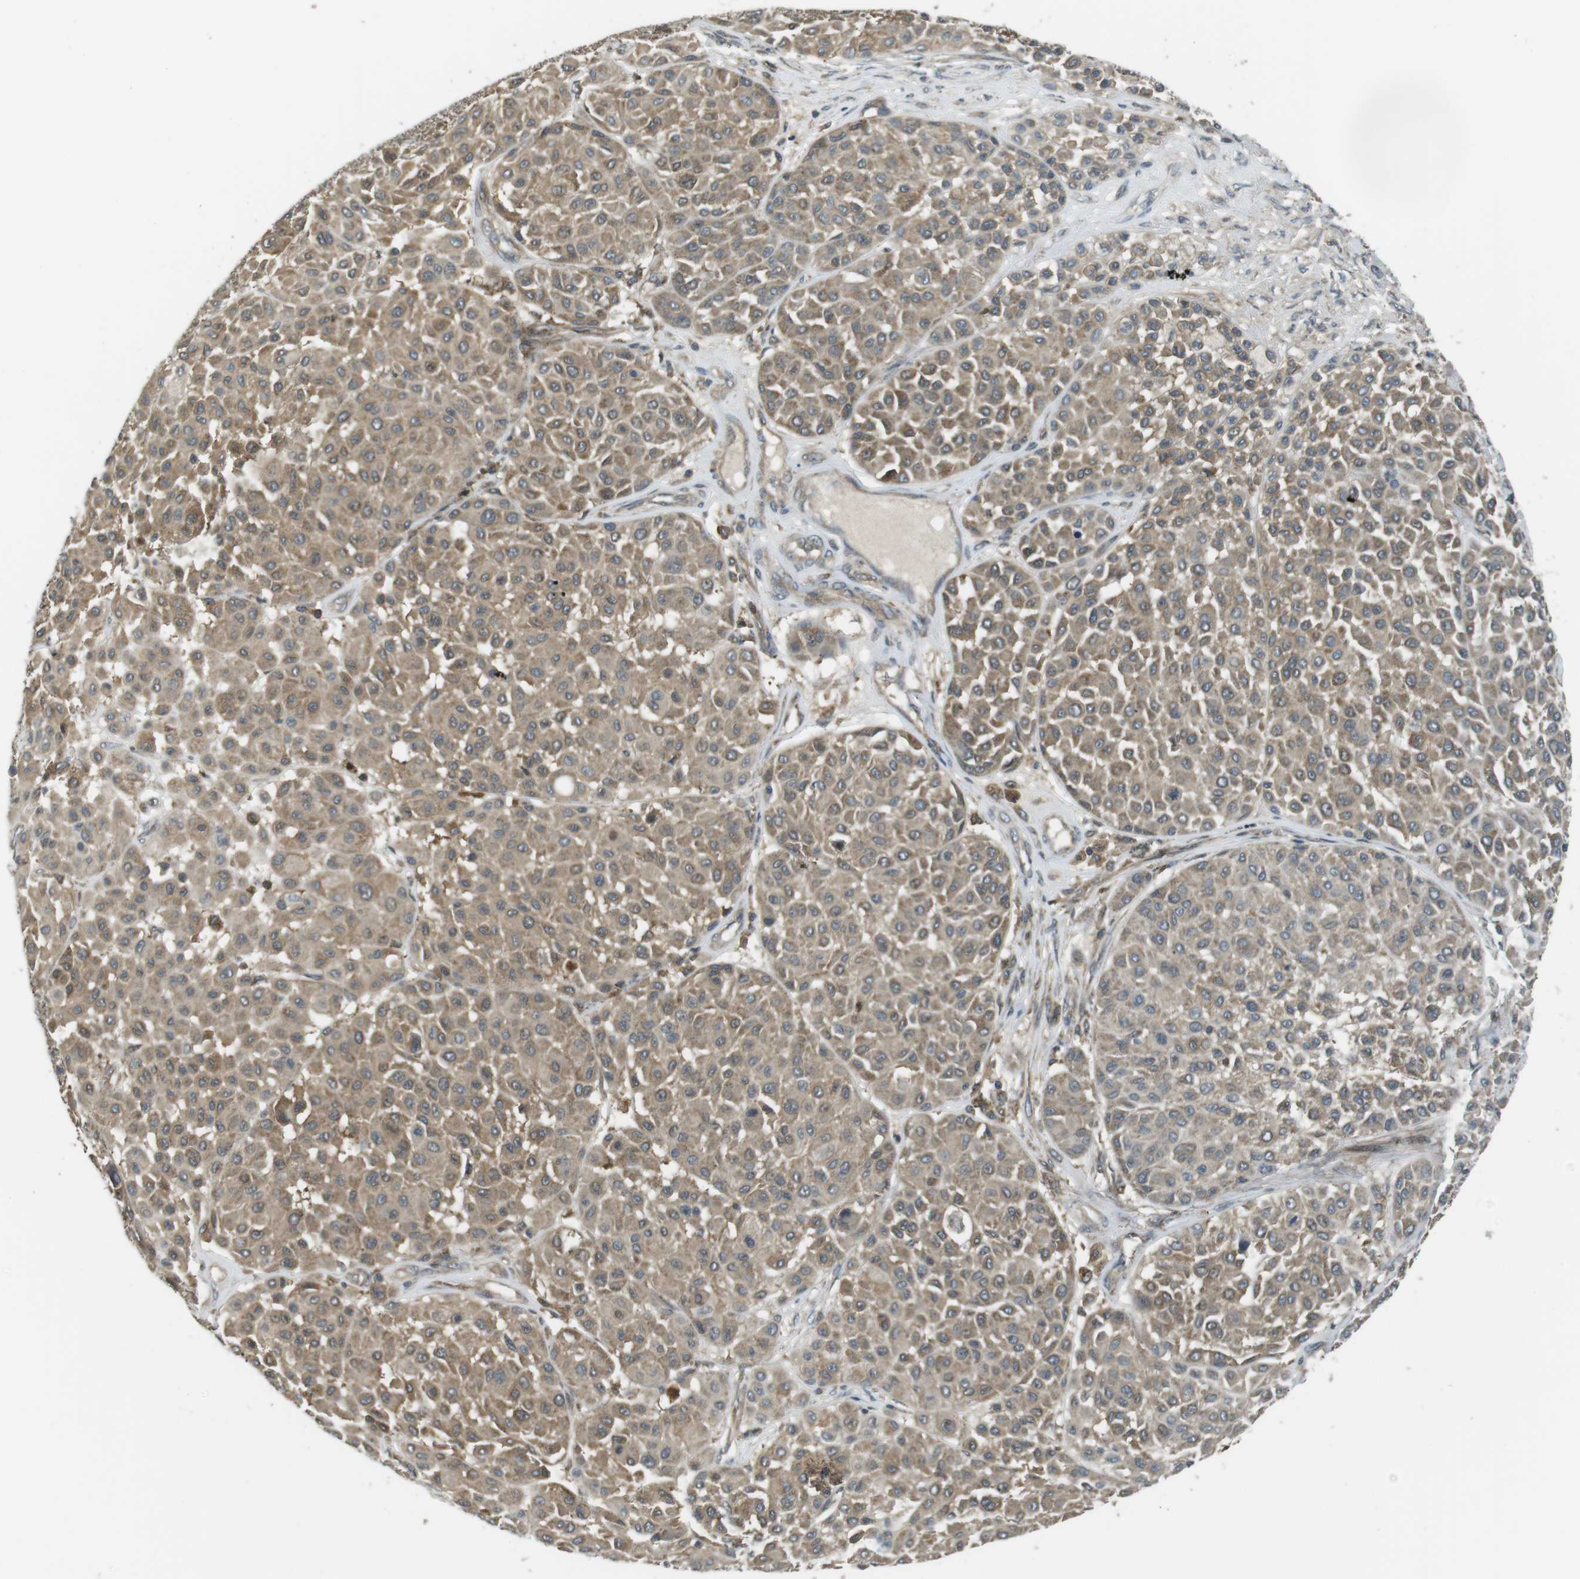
{"staining": {"intensity": "moderate", "quantity": ">75%", "location": "cytoplasmic/membranous"}, "tissue": "melanoma", "cell_type": "Tumor cells", "image_type": "cancer", "snomed": [{"axis": "morphology", "description": "Malignant melanoma, Metastatic site"}, {"axis": "topography", "description": "Soft tissue"}], "caption": "IHC image of malignant melanoma (metastatic site) stained for a protein (brown), which reveals medium levels of moderate cytoplasmic/membranous expression in approximately >75% of tumor cells.", "gene": "LRRC3B", "patient": {"sex": "male", "age": 41}}